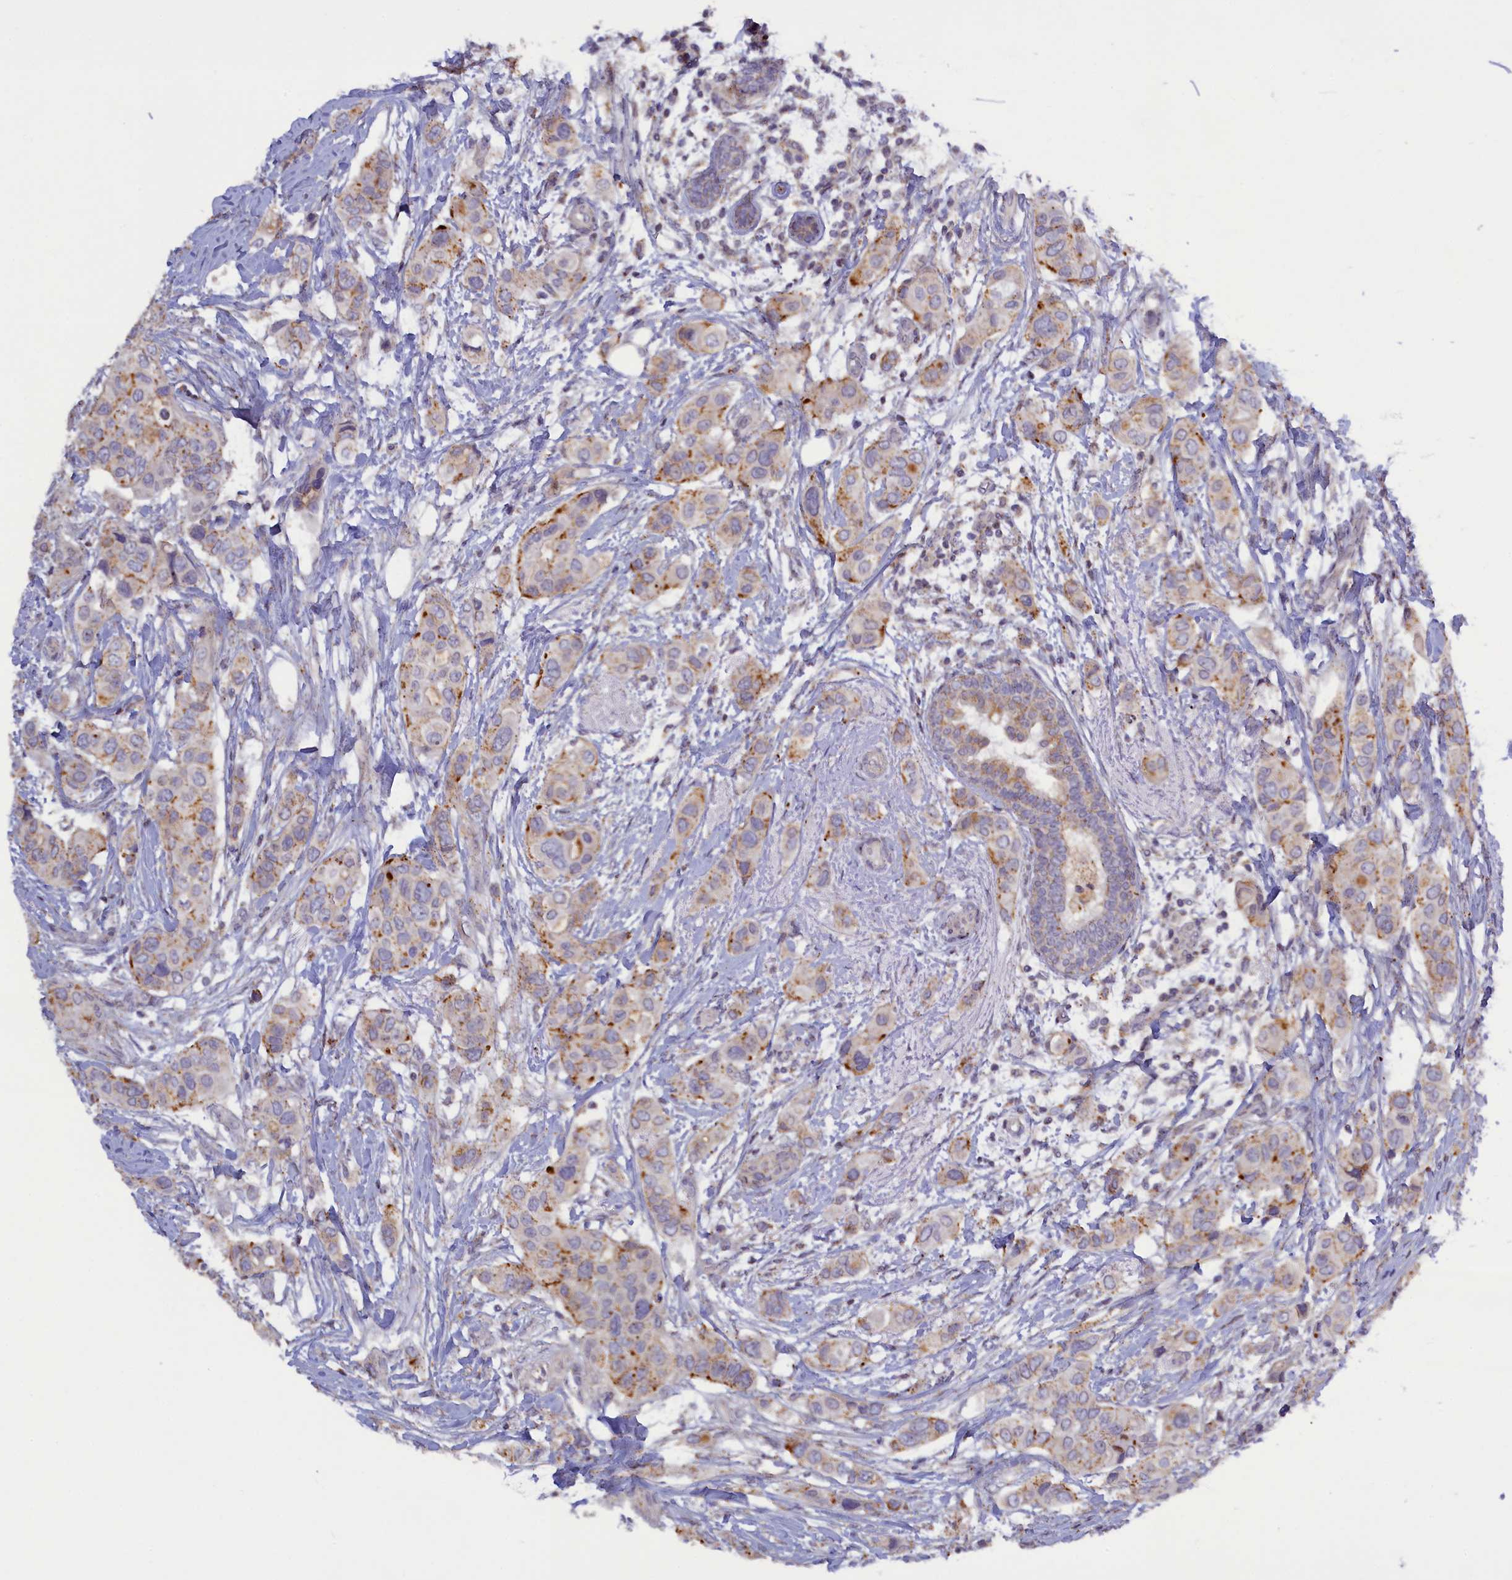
{"staining": {"intensity": "moderate", "quantity": "<25%", "location": "cytoplasmic/membranous"}, "tissue": "breast cancer", "cell_type": "Tumor cells", "image_type": "cancer", "snomed": [{"axis": "morphology", "description": "Lobular carcinoma"}, {"axis": "topography", "description": "Breast"}], "caption": "About <25% of tumor cells in breast cancer reveal moderate cytoplasmic/membranous protein expression as visualized by brown immunohistochemical staining.", "gene": "HYKK", "patient": {"sex": "female", "age": 51}}